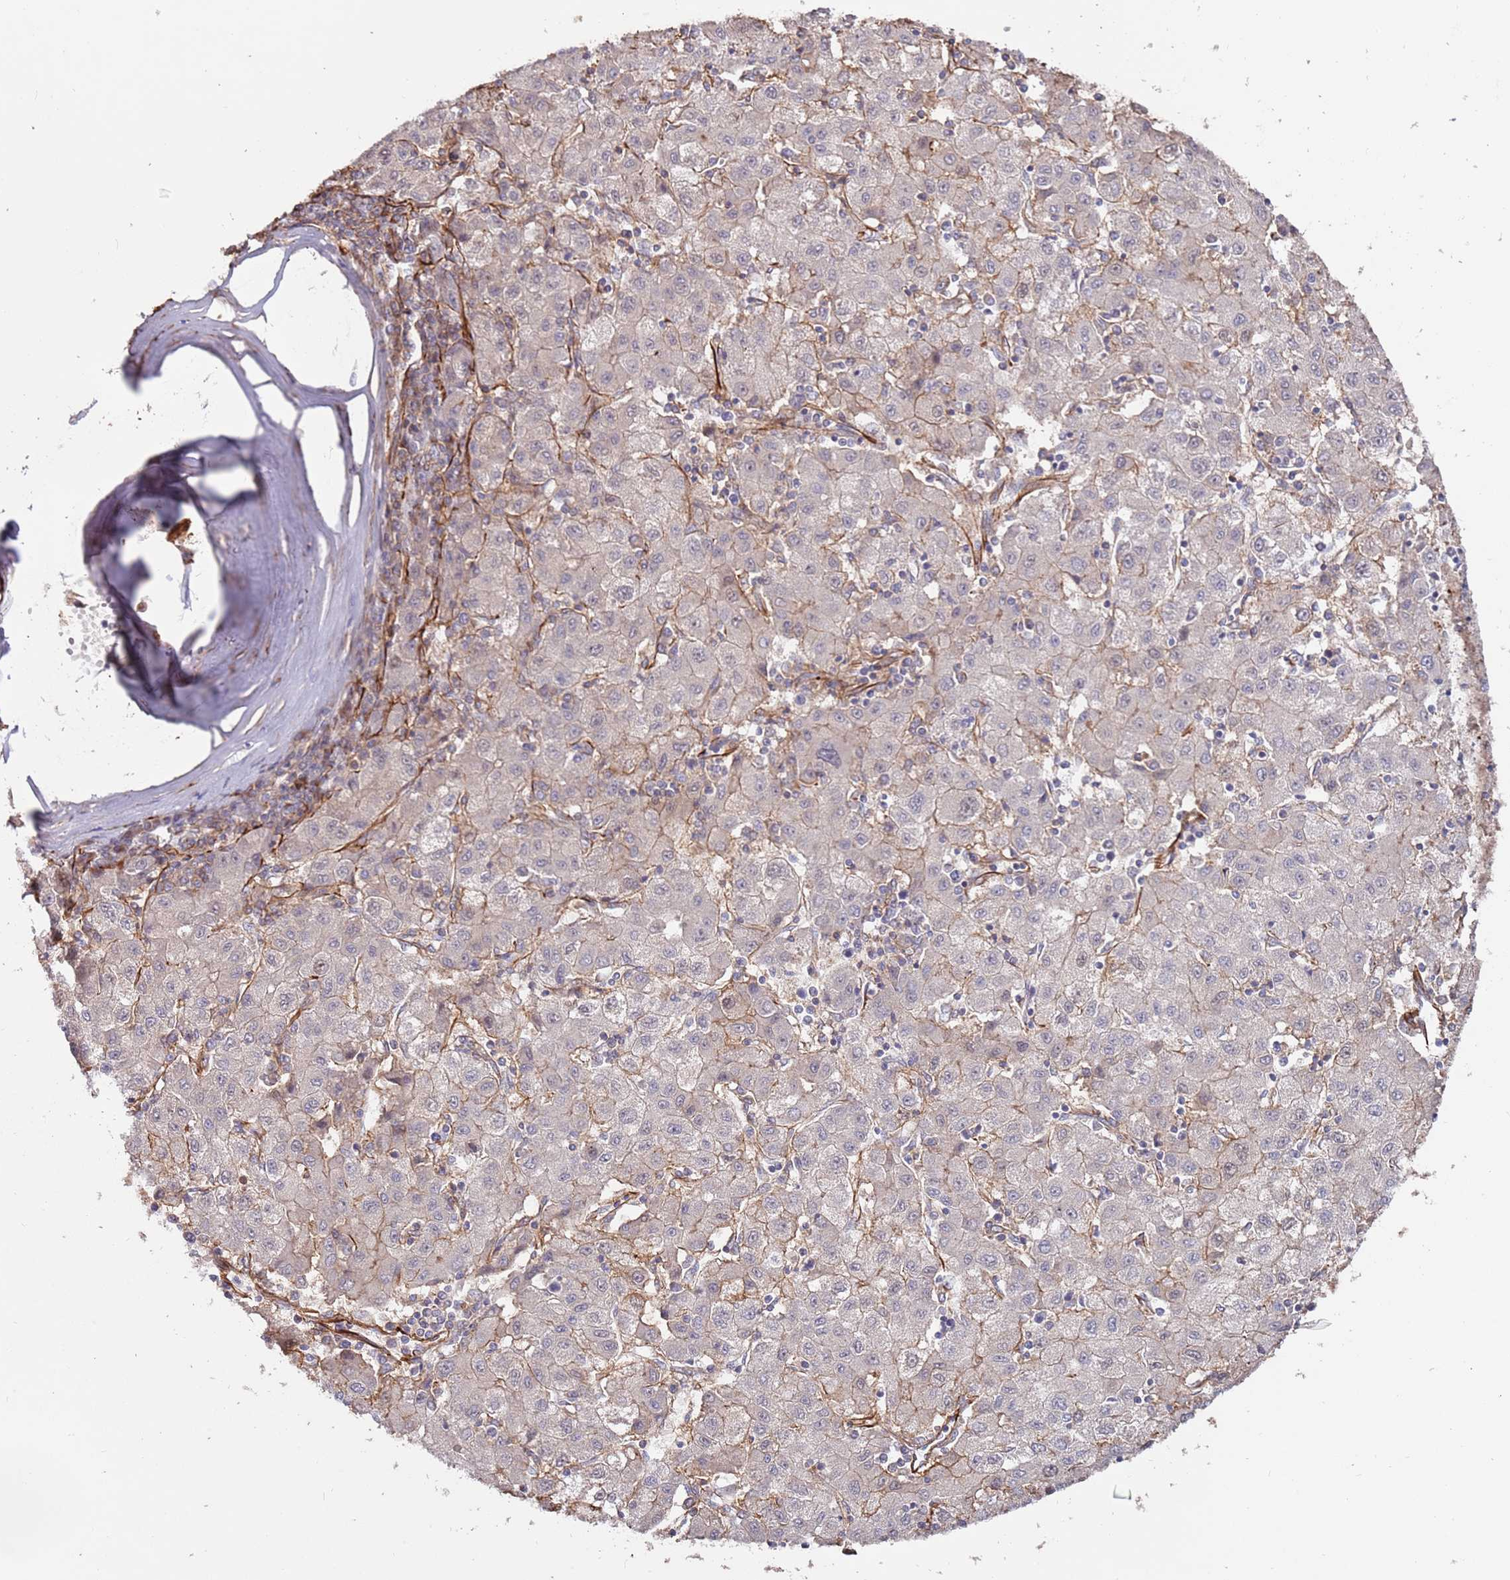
{"staining": {"intensity": "weak", "quantity": "<25%", "location": "cytoplasmic/membranous"}, "tissue": "liver cancer", "cell_type": "Tumor cells", "image_type": "cancer", "snomed": [{"axis": "morphology", "description": "Carcinoma, Hepatocellular, NOS"}, {"axis": "topography", "description": "Liver"}], "caption": "Liver cancer (hepatocellular carcinoma) was stained to show a protein in brown. There is no significant expression in tumor cells. The staining was performed using DAB to visualize the protein expression in brown, while the nuclei were stained in blue with hematoxylin (Magnification: 20x).", "gene": "MRGPRE", "patient": {"sex": "male", "age": 72}}